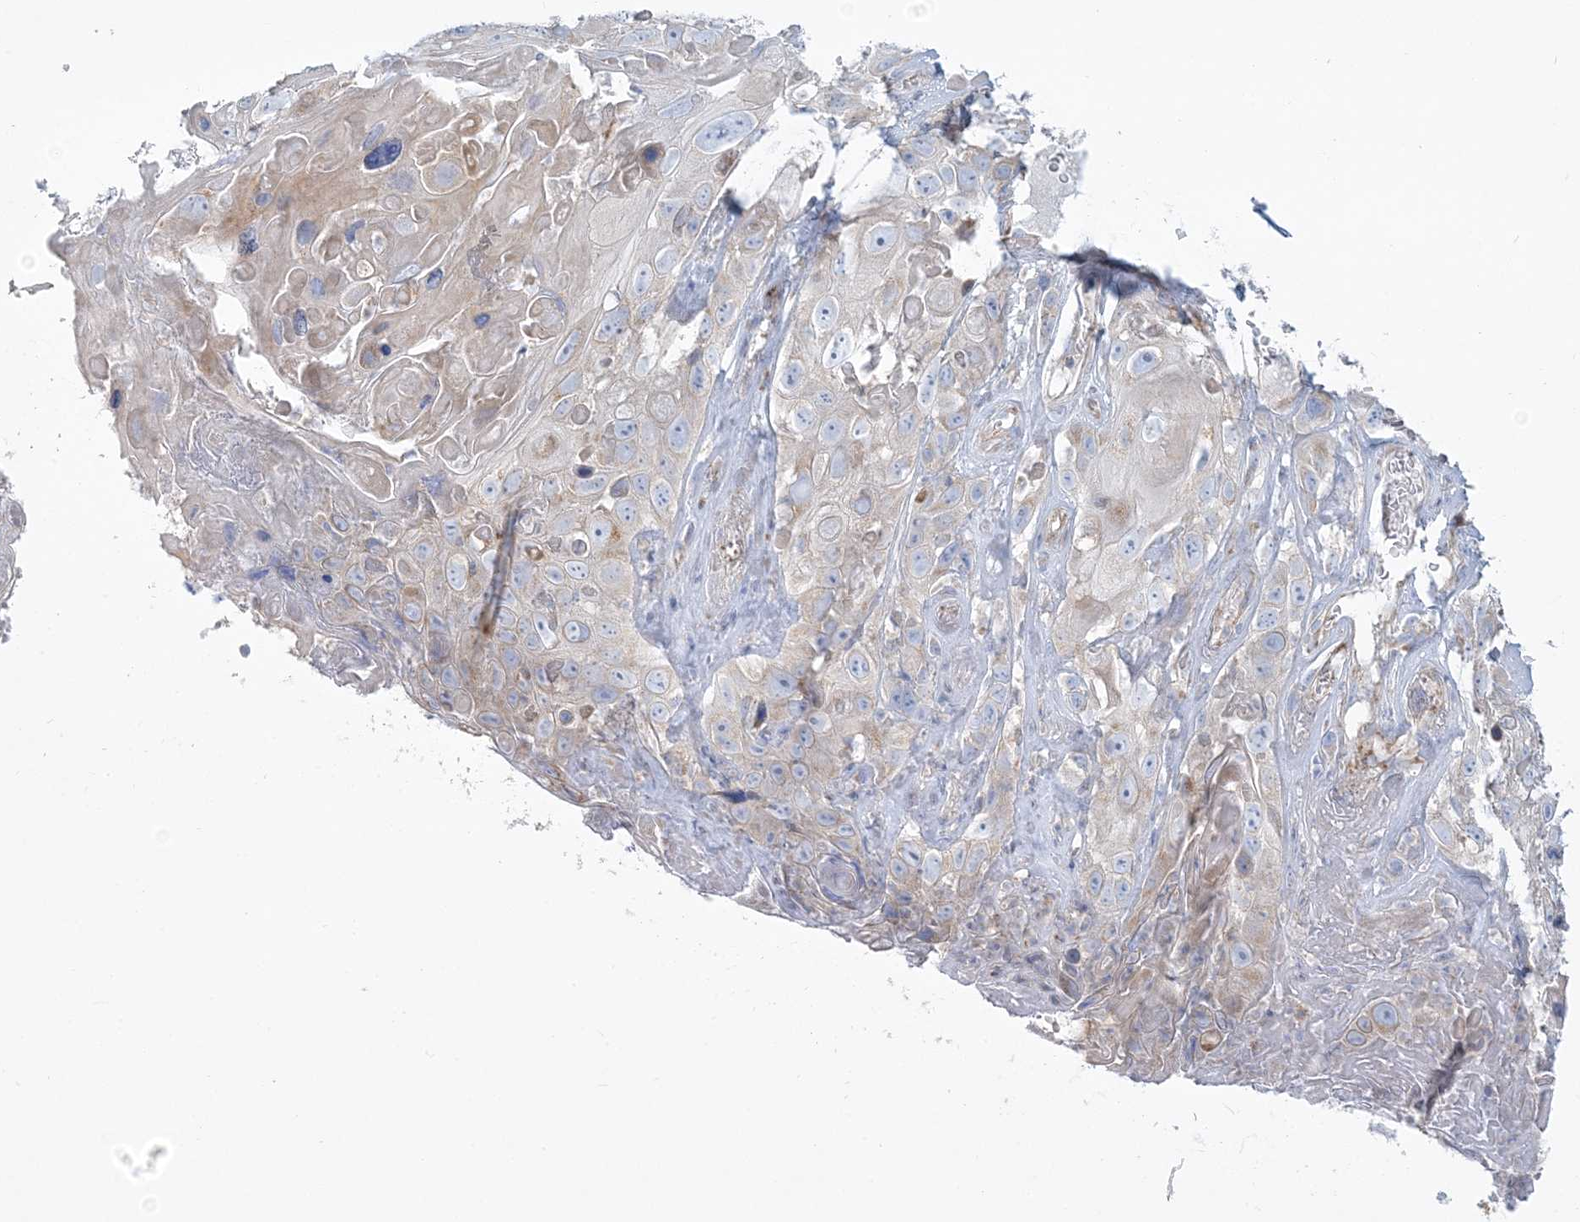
{"staining": {"intensity": "weak", "quantity": "<25%", "location": "cytoplasmic/membranous"}, "tissue": "skin cancer", "cell_type": "Tumor cells", "image_type": "cancer", "snomed": [{"axis": "morphology", "description": "Squamous cell carcinoma, NOS"}, {"axis": "topography", "description": "Skin"}], "caption": "This micrograph is of squamous cell carcinoma (skin) stained with IHC to label a protein in brown with the nuclei are counter-stained blue. There is no staining in tumor cells.", "gene": "TBC1D14", "patient": {"sex": "male", "age": 55}}